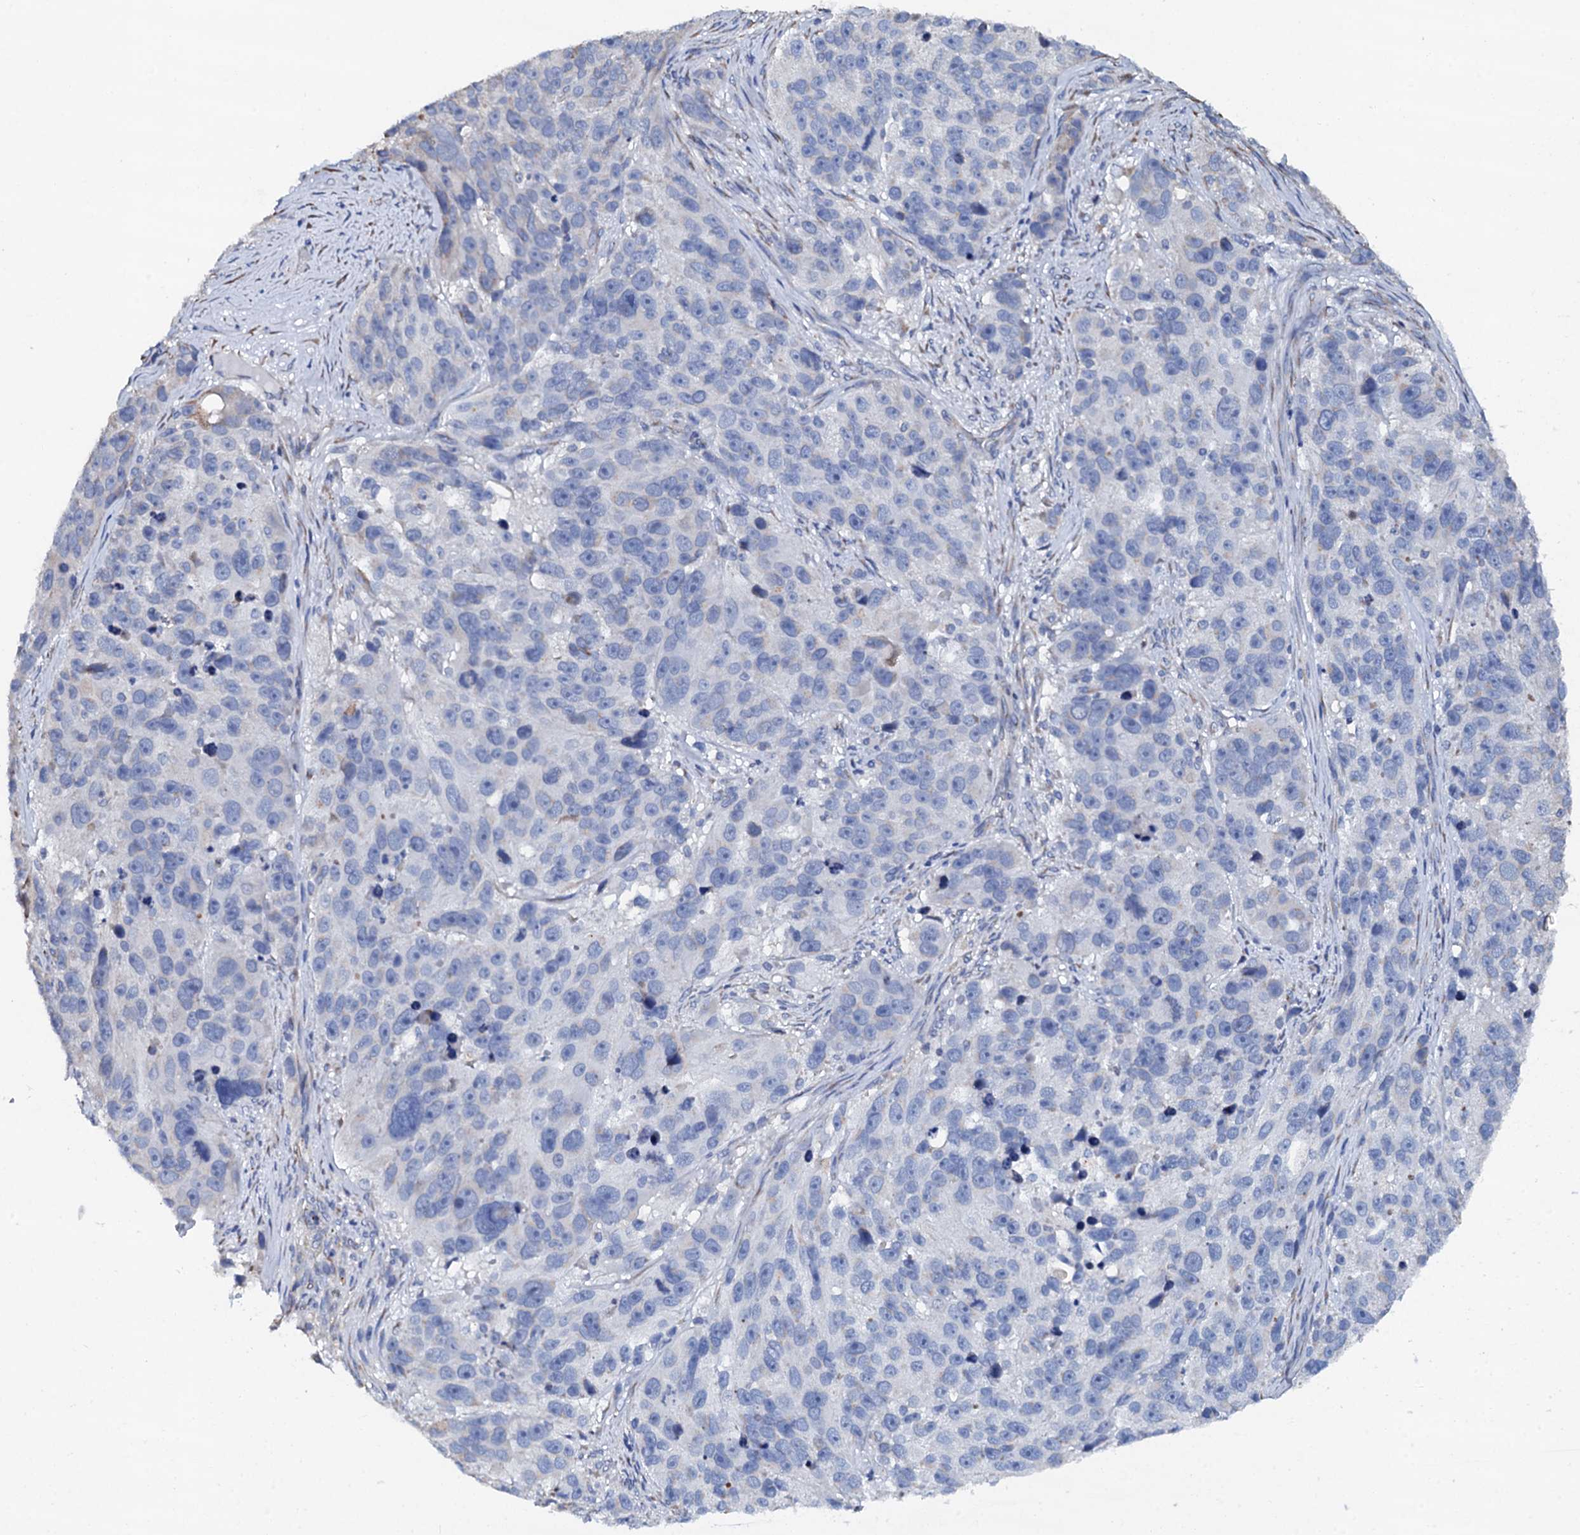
{"staining": {"intensity": "negative", "quantity": "none", "location": "none"}, "tissue": "melanoma", "cell_type": "Tumor cells", "image_type": "cancer", "snomed": [{"axis": "morphology", "description": "Malignant melanoma, NOS"}, {"axis": "topography", "description": "Skin"}], "caption": "Melanoma stained for a protein using IHC displays no positivity tumor cells.", "gene": "AKAP3", "patient": {"sex": "male", "age": 84}}